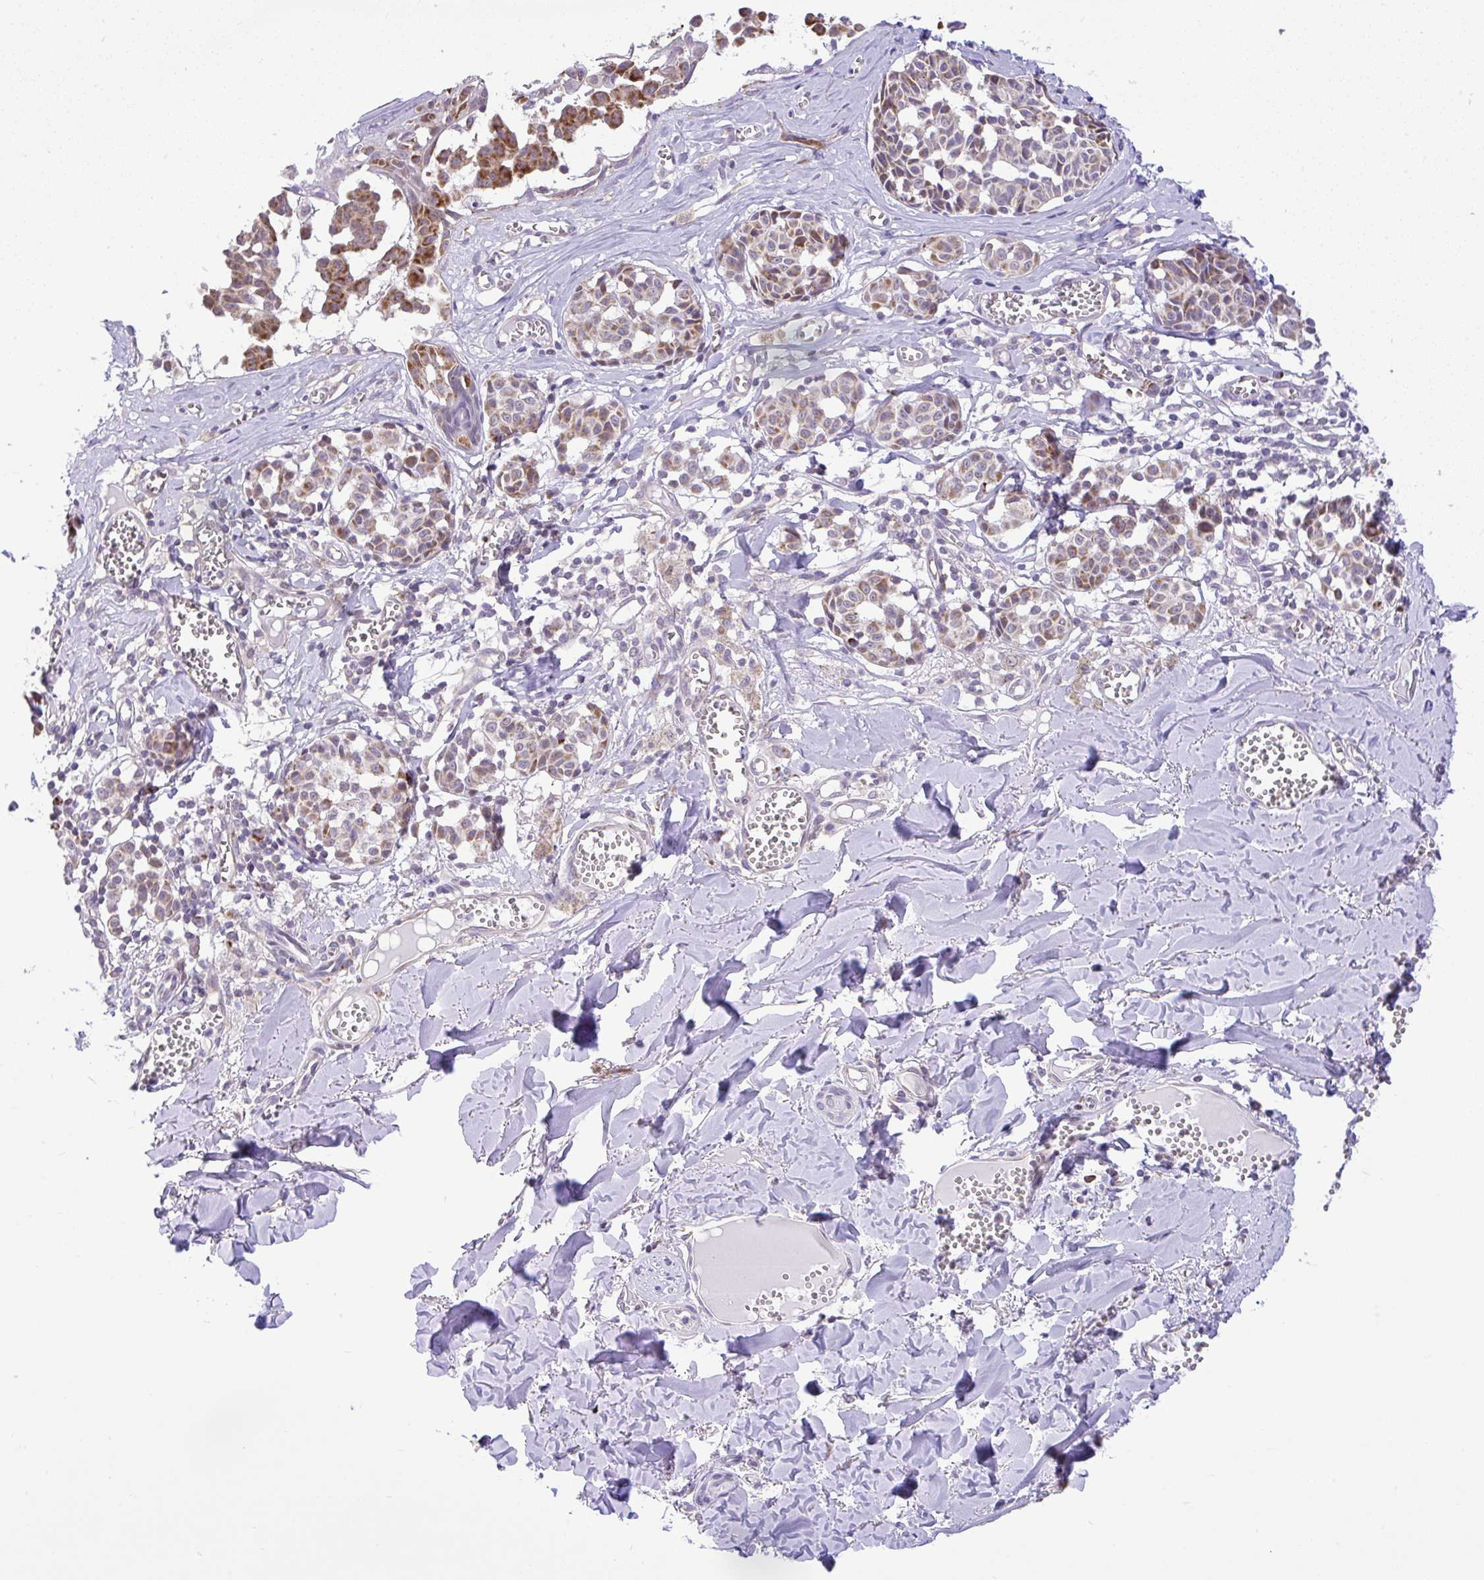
{"staining": {"intensity": "strong", "quantity": "<25%", "location": "cytoplasmic/membranous"}, "tissue": "melanoma", "cell_type": "Tumor cells", "image_type": "cancer", "snomed": [{"axis": "morphology", "description": "Malignant melanoma, NOS"}, {"axis": "topography", "description": "Skin"}], "caption": "The immunohistochemical stain labels strong cytoplasmic/membranous staining in tumor cells of malignant melanoma tissue. (DAB = brown stain, brightfield microscopy at high magnification).", "gene": "PYCR2", "patient": {"sex": "female", "age": 43}}